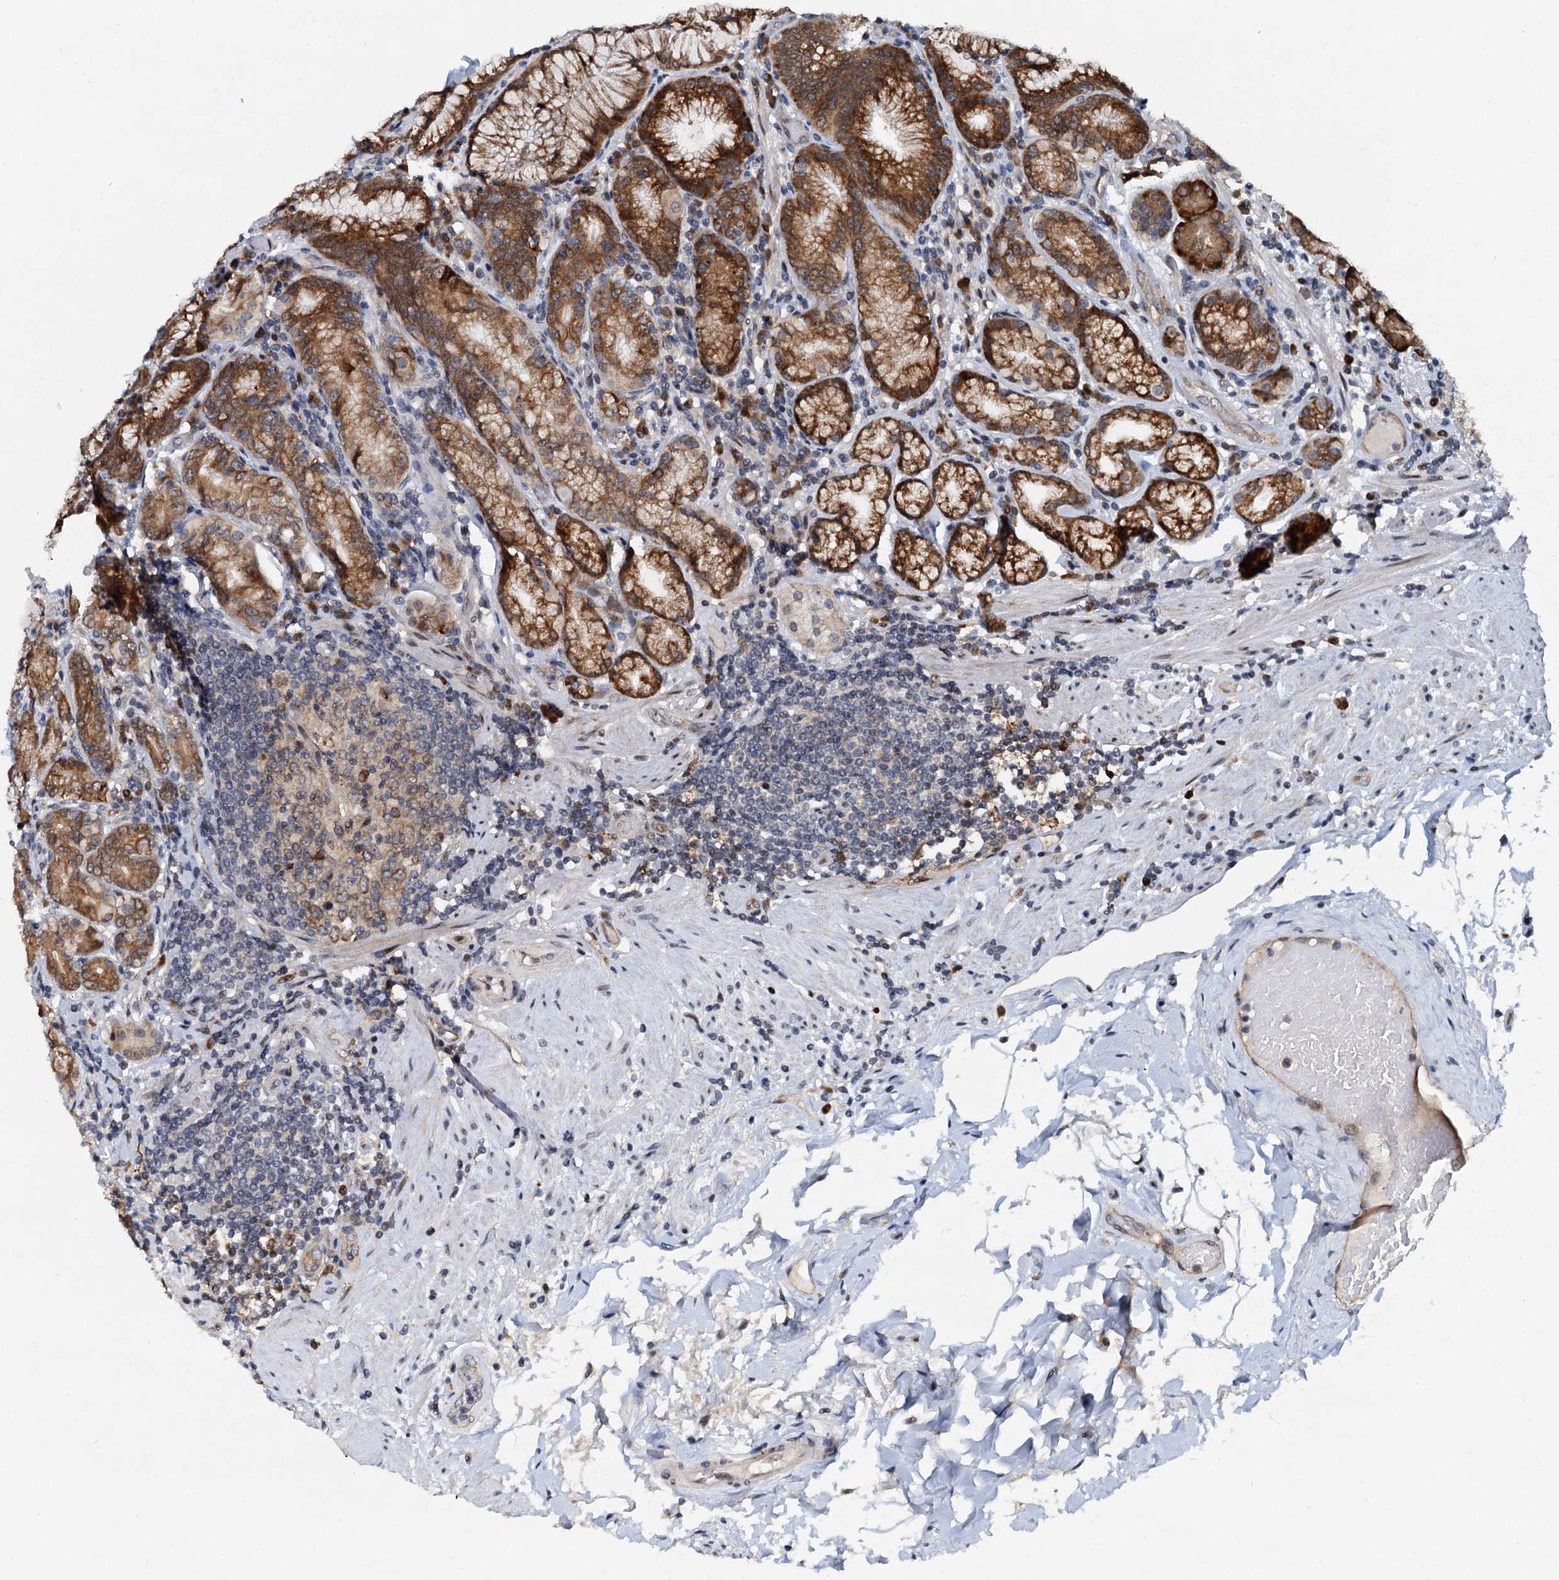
{"staining": {"intensity": "strong", "quantity": ">75%", "location": "cytoplasmic/membranous"}, "tissue": "stomach", "cell_type": "Glandular cells", "image_type": "normal", "snomed": [{"axis": "morphology", "description": "Normal tissue, NOS"}, {"axis": "topography", "description": "Stomach, upper"}, {"axis": "topography", "description": "Stomach, lower"}], "caption": "Benign stomach was stained to show a protein in brown. There is high levels of strong cytoplasmic/membranous staining in about >75% of glandular cells.", "gene": "DNAJC21", "patient": {"sex": "female", "age": 76}}